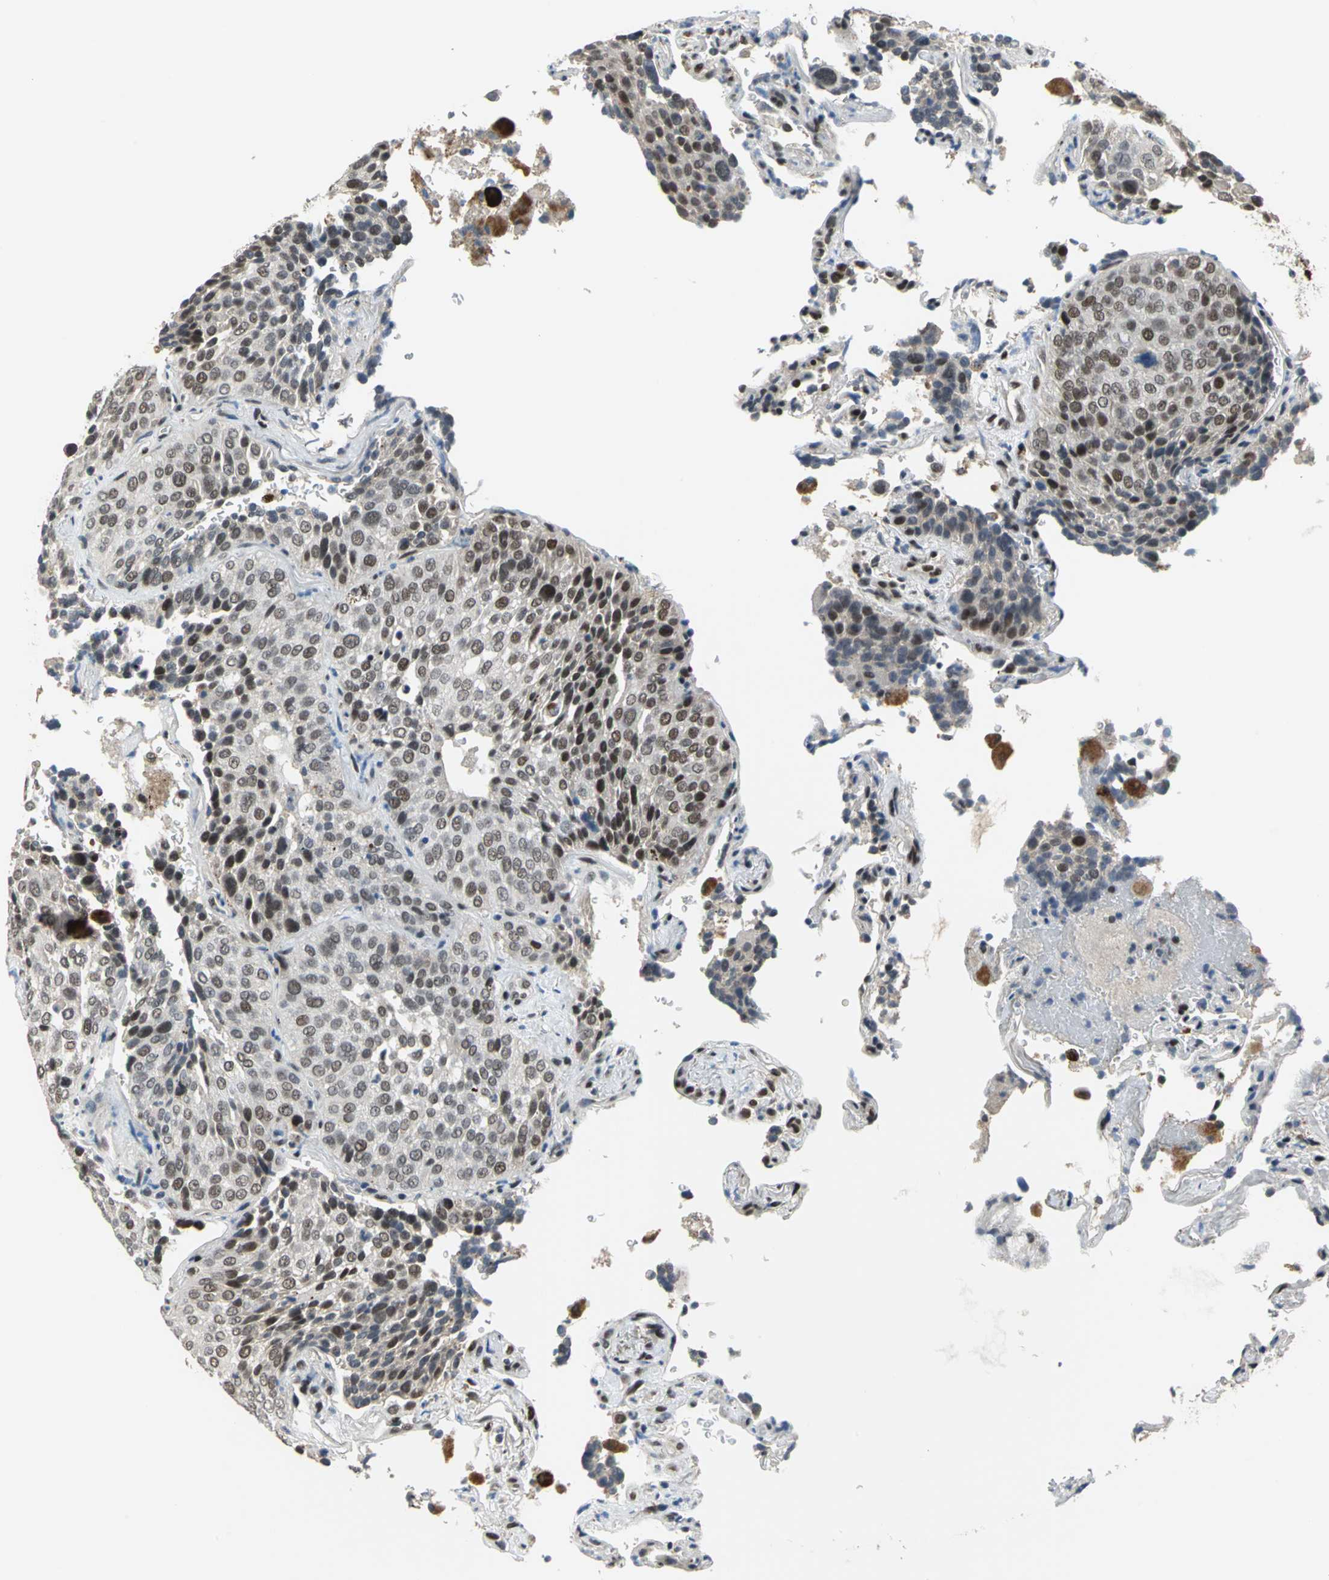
{"staining": {"intensity": "weak", "quantity": "25%-75%", "location": "nuclear"}, "tissue": "lung cancer", "cell_type": "Tumor cells", "image_type": "cancer", "snomed": [{"axis": "morphology", "description": "Squamous cell carcinoma, NOS"}, {"axis": "topography", "description": "Lung"}], "caption": "The image exhibits a brown stain indicating the presence of a protein in the nuclear of tumor cells in lung squamous cell carcinoma. The staining was performed using DAB to visualize the protein expression in brown, while the nuclei were stained in blue with hematoxylin (Magnification: 20x).", "gene": "ELF2", "patient": {"sex": "male", "age": 54}}